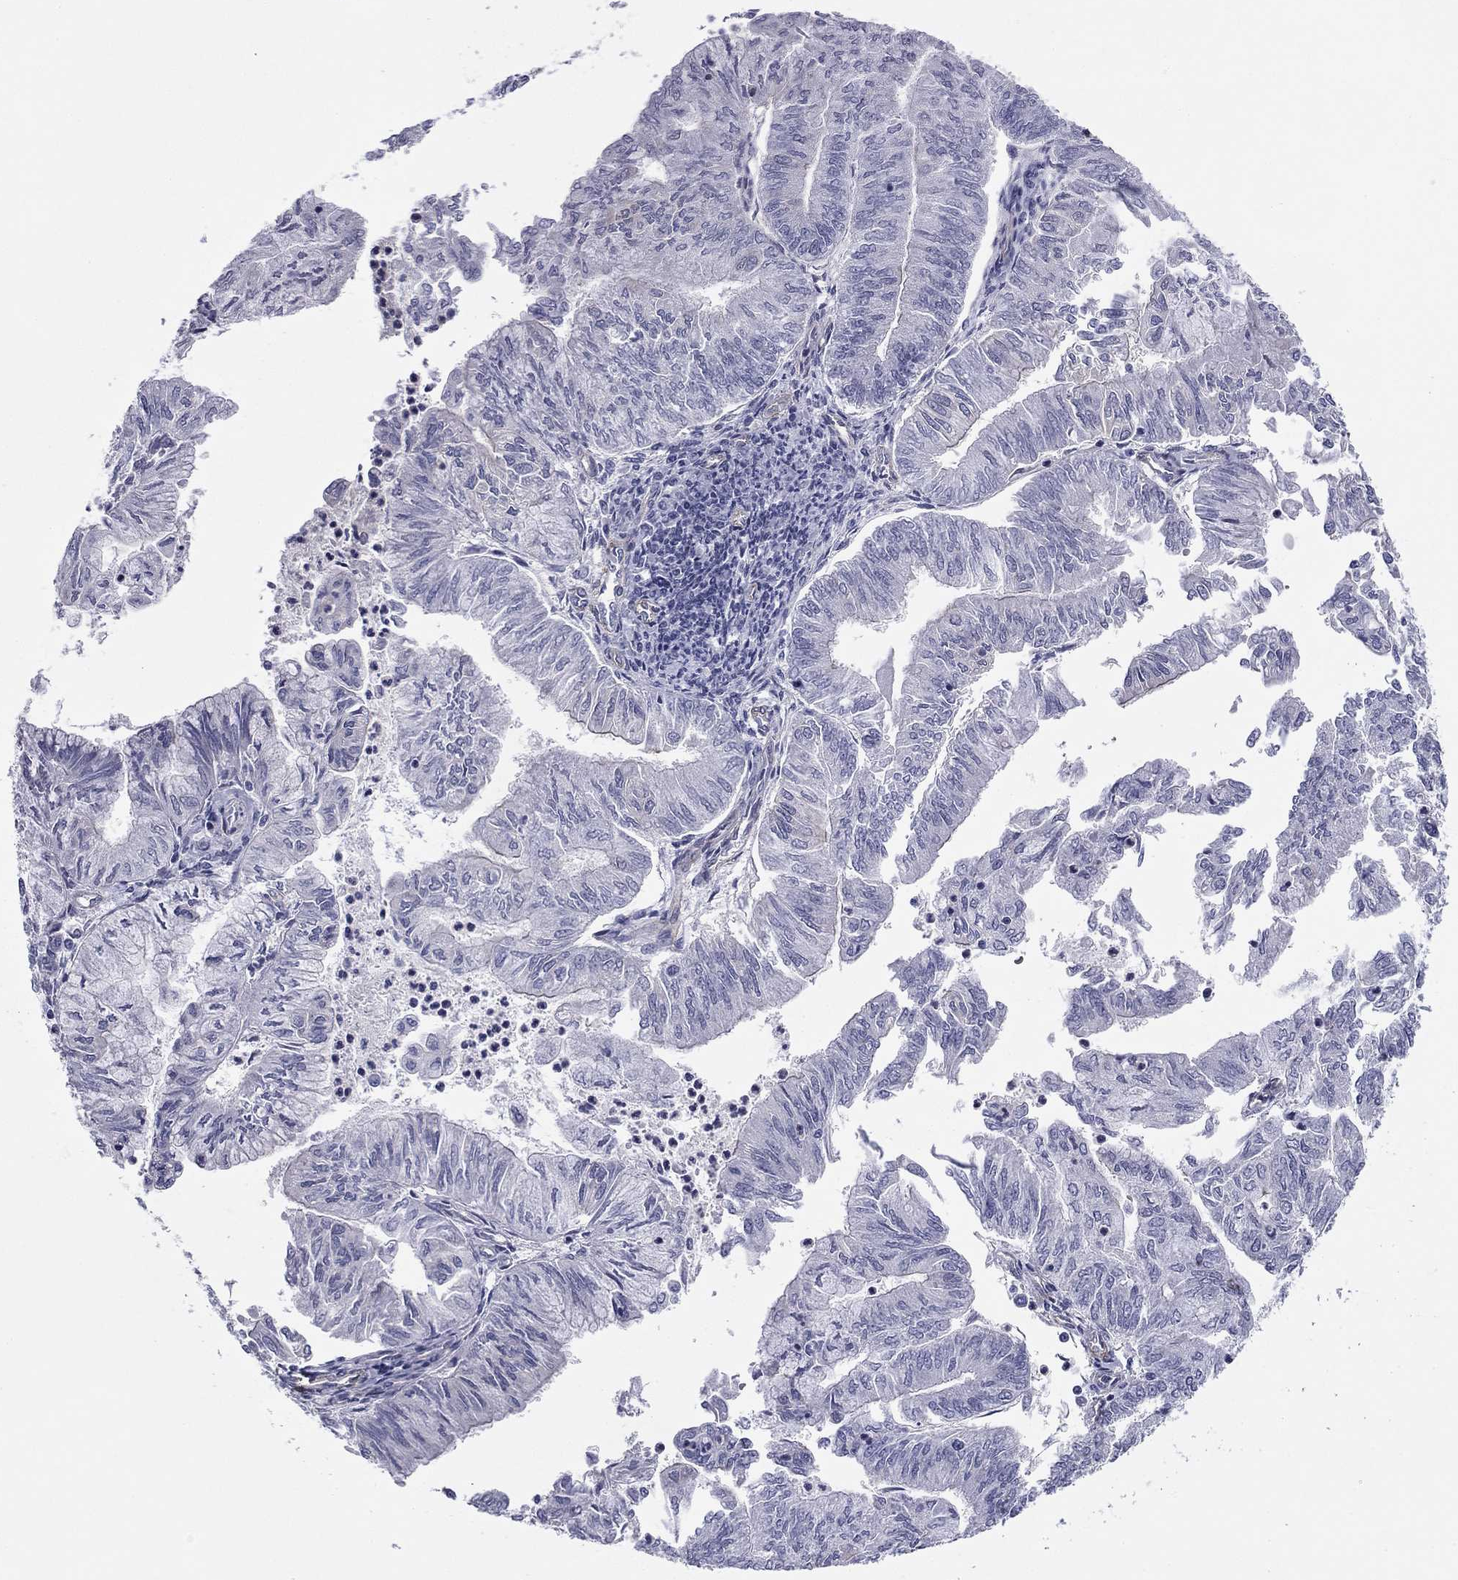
{"staining": {"intensity": "negative", "quantity": "none", "location": "none"}, "tissue": "endometrial cancer", "cell_type": "Tumor cells", "image_type": "cancer", "snomed": [{"axis": "morphology", "description": "Adenocarcinoma, NOS"}, {"axis": "topography", "description": "Endometrium"}], "caption": "A photomicrograph of endometrial cancer (adenocarcinoma) stained for a protein reveals no brown staining in tumor cells.", "gene": "TCHH", "patient": {"sex": "female", "age": 59}}